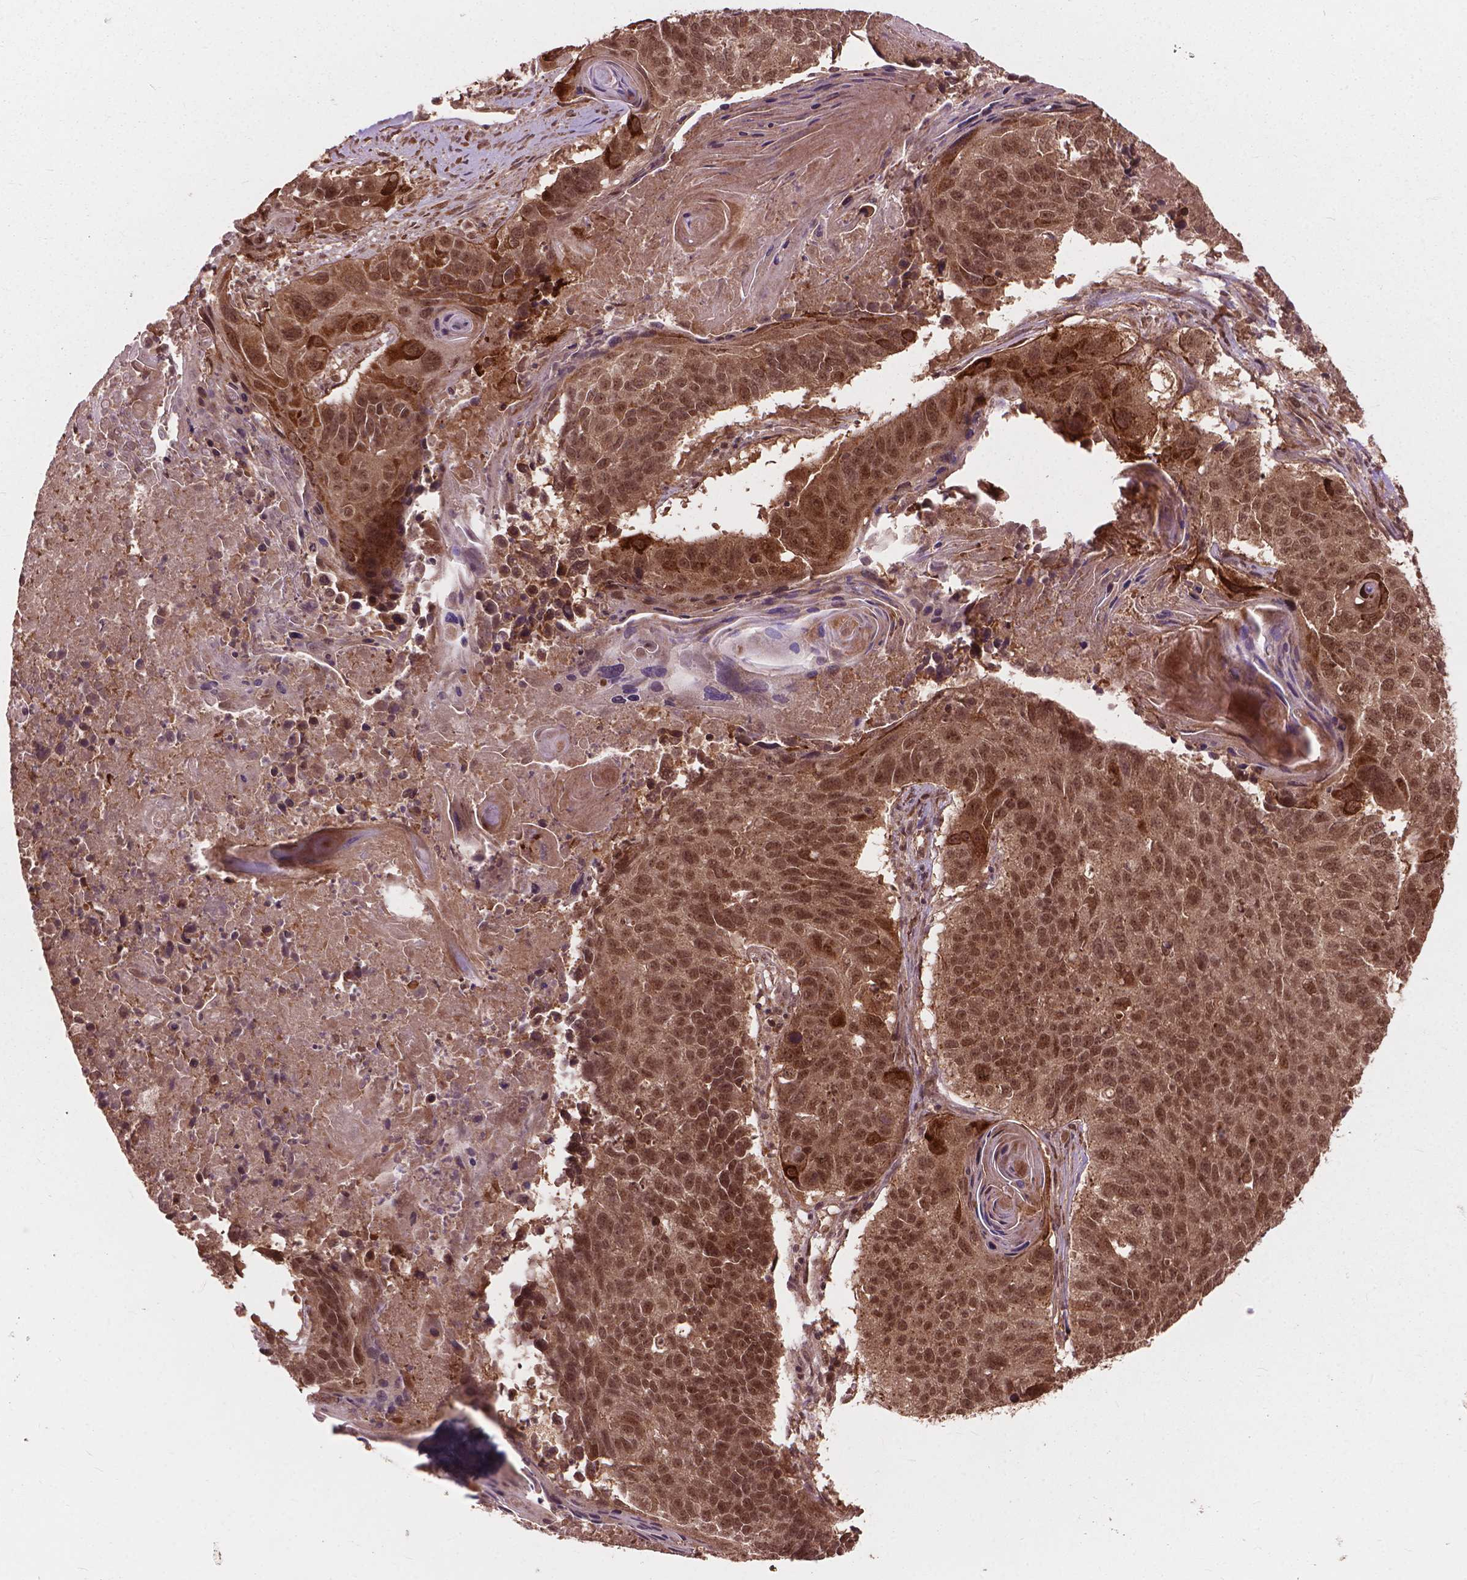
{"staining": {"intensity": "moderate", "quantity": ">75%", "location": "cytoplasmic/membranous,nuclear"}, "tissue": "lung cancer", "cell_type": "Tumor cells", "image_type": "cancer", "snomed": [{"axis": "morphology", "description": "Squamous cell carcinoma, NOS"}, {"axis": "topography", "description": "Lung"}], "caption": "Lung cancer (squamous cell carcinoma) stained with a brown dye reveals moderate cytoplasmic/membranous and nuclear positive expression in approximately >75% of tumor cells.", "gene": "SSU72", "patient": {"sex": "male", "age": 73}}